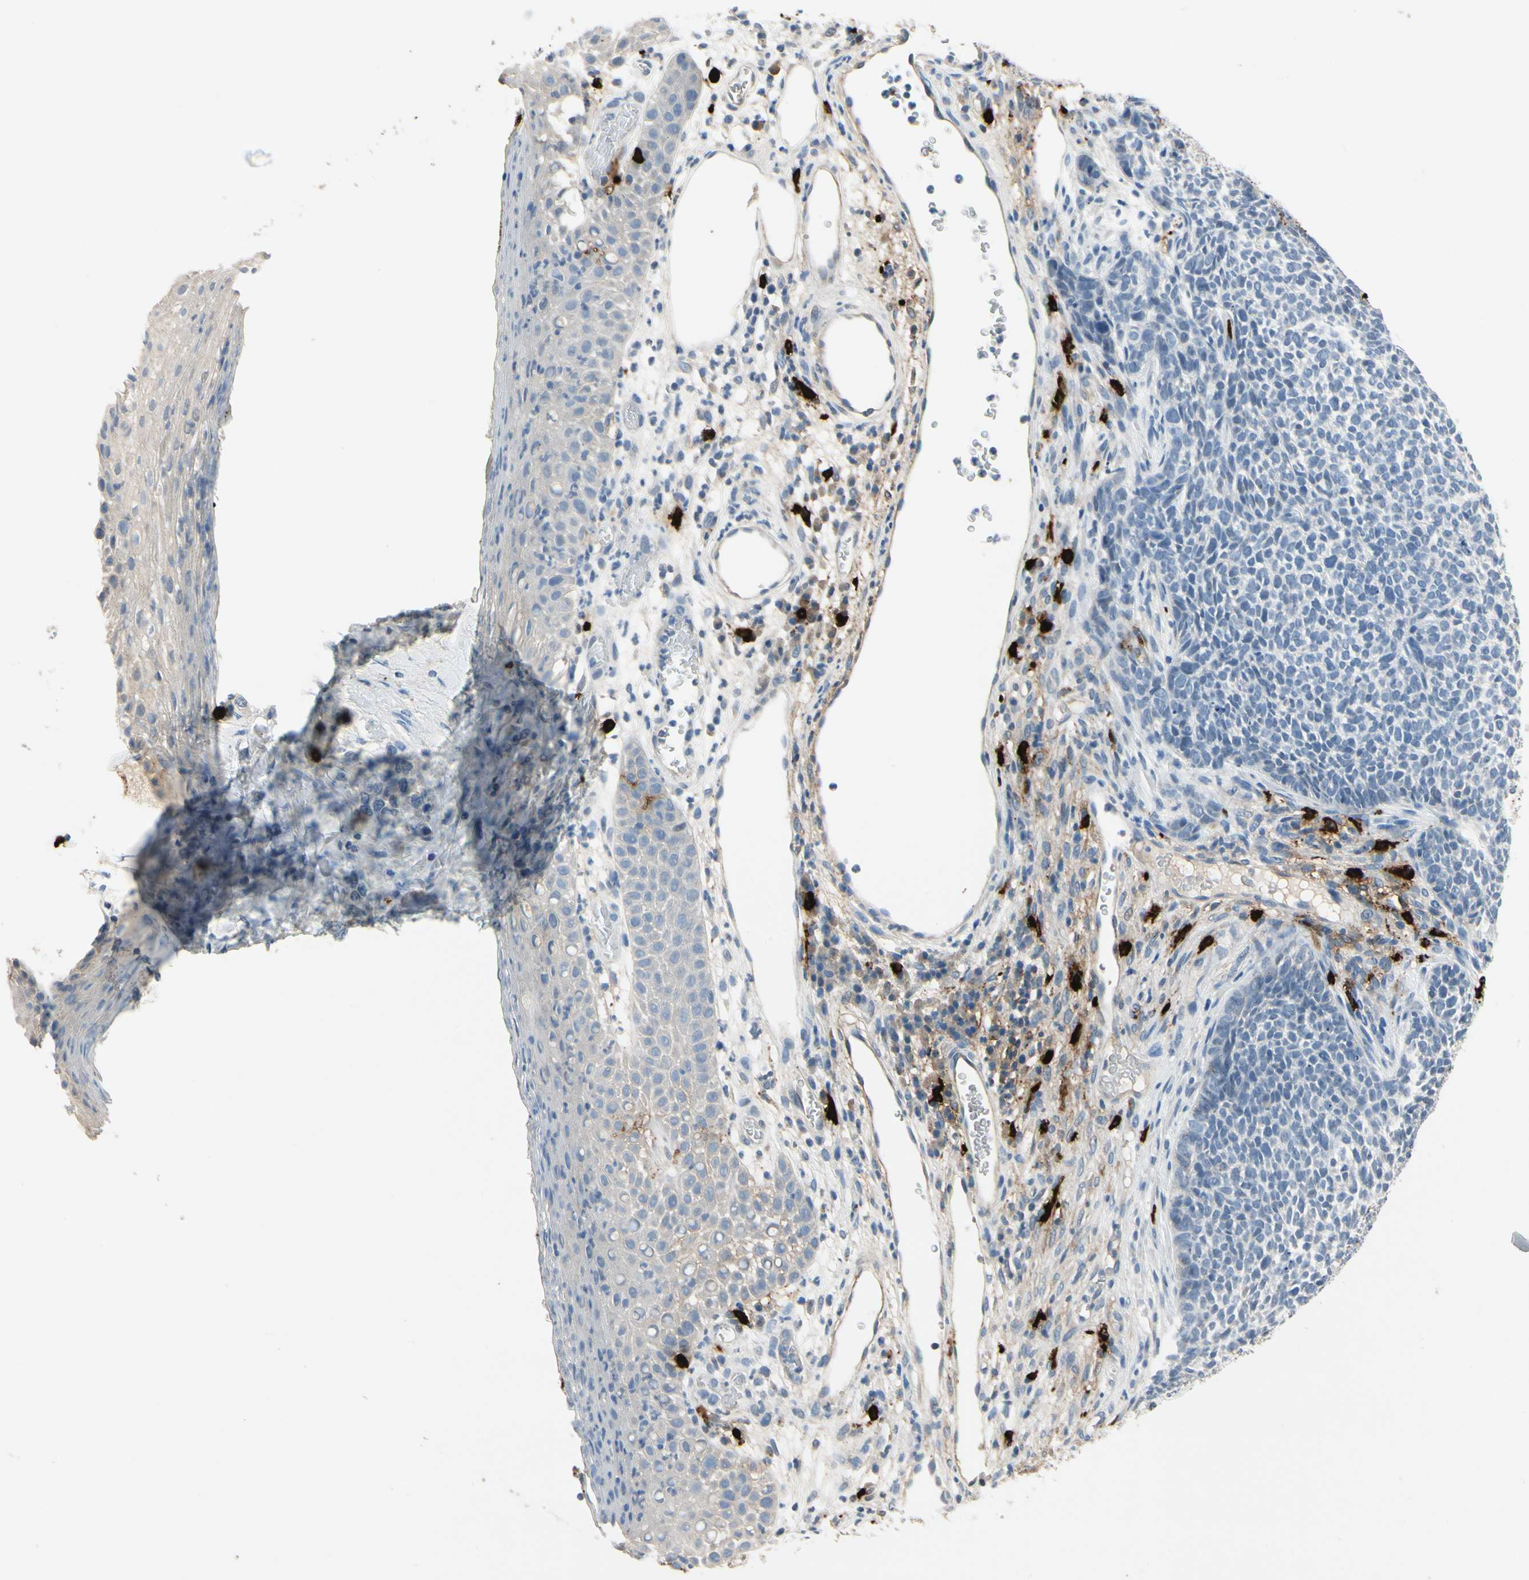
{"staining": {"intensity": "negative", "quantity": "none", "location": "none"}, "tissue": "skin cancer", "cell_type": "Tumor cells", "image_type": "cancer", "snomed": [{"axis": "morphology", "description": "Basal cell carcinoma"}, {"axis": "topography", "description": "Skin"}], "caption": "Protein analysis of skin cancer reveals no significant staining in tumor cells.", "gene": "CPA3", "patient": {"sex": "female", "age": 84}}